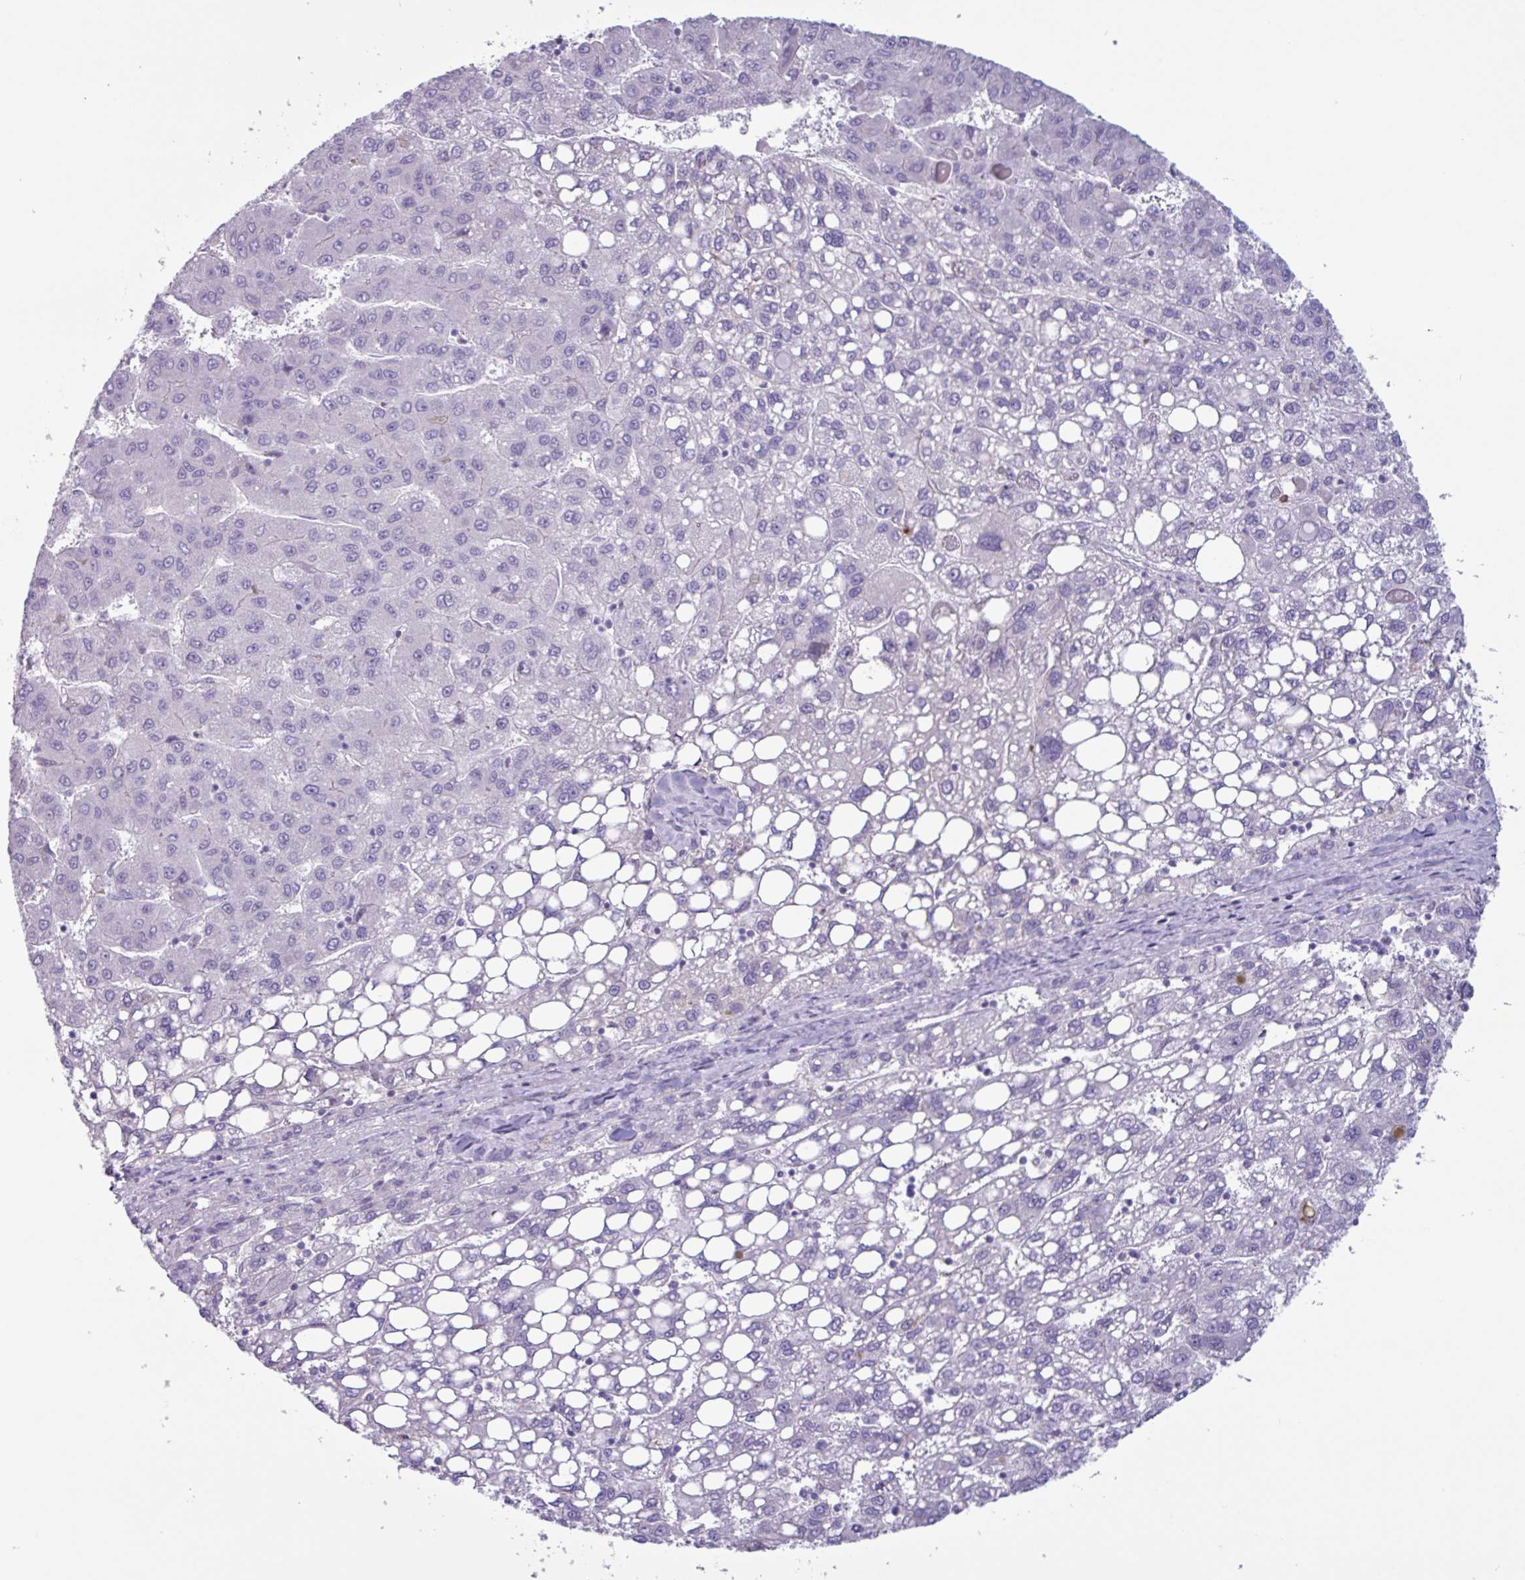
{"staining": {"intensity": "negative", "quantity": "none", "location": "none"}, "tissue": "liver cancer", "cell_type": "Tumor cells", "image_type": "cancer", "snomed": [{"axis": "morphology", "description": "Carcinoma, Hepatocellular, NOS"}, {"axis": "topography", "description": "Liver"}], "caption": "Immunohistochemical staining of liver cancer (hepatocellular carcinoma) shows no significant positivity in tumor cells.", "gene": "ADGRE1", "patient": {"sex": "female", "age": 82}}